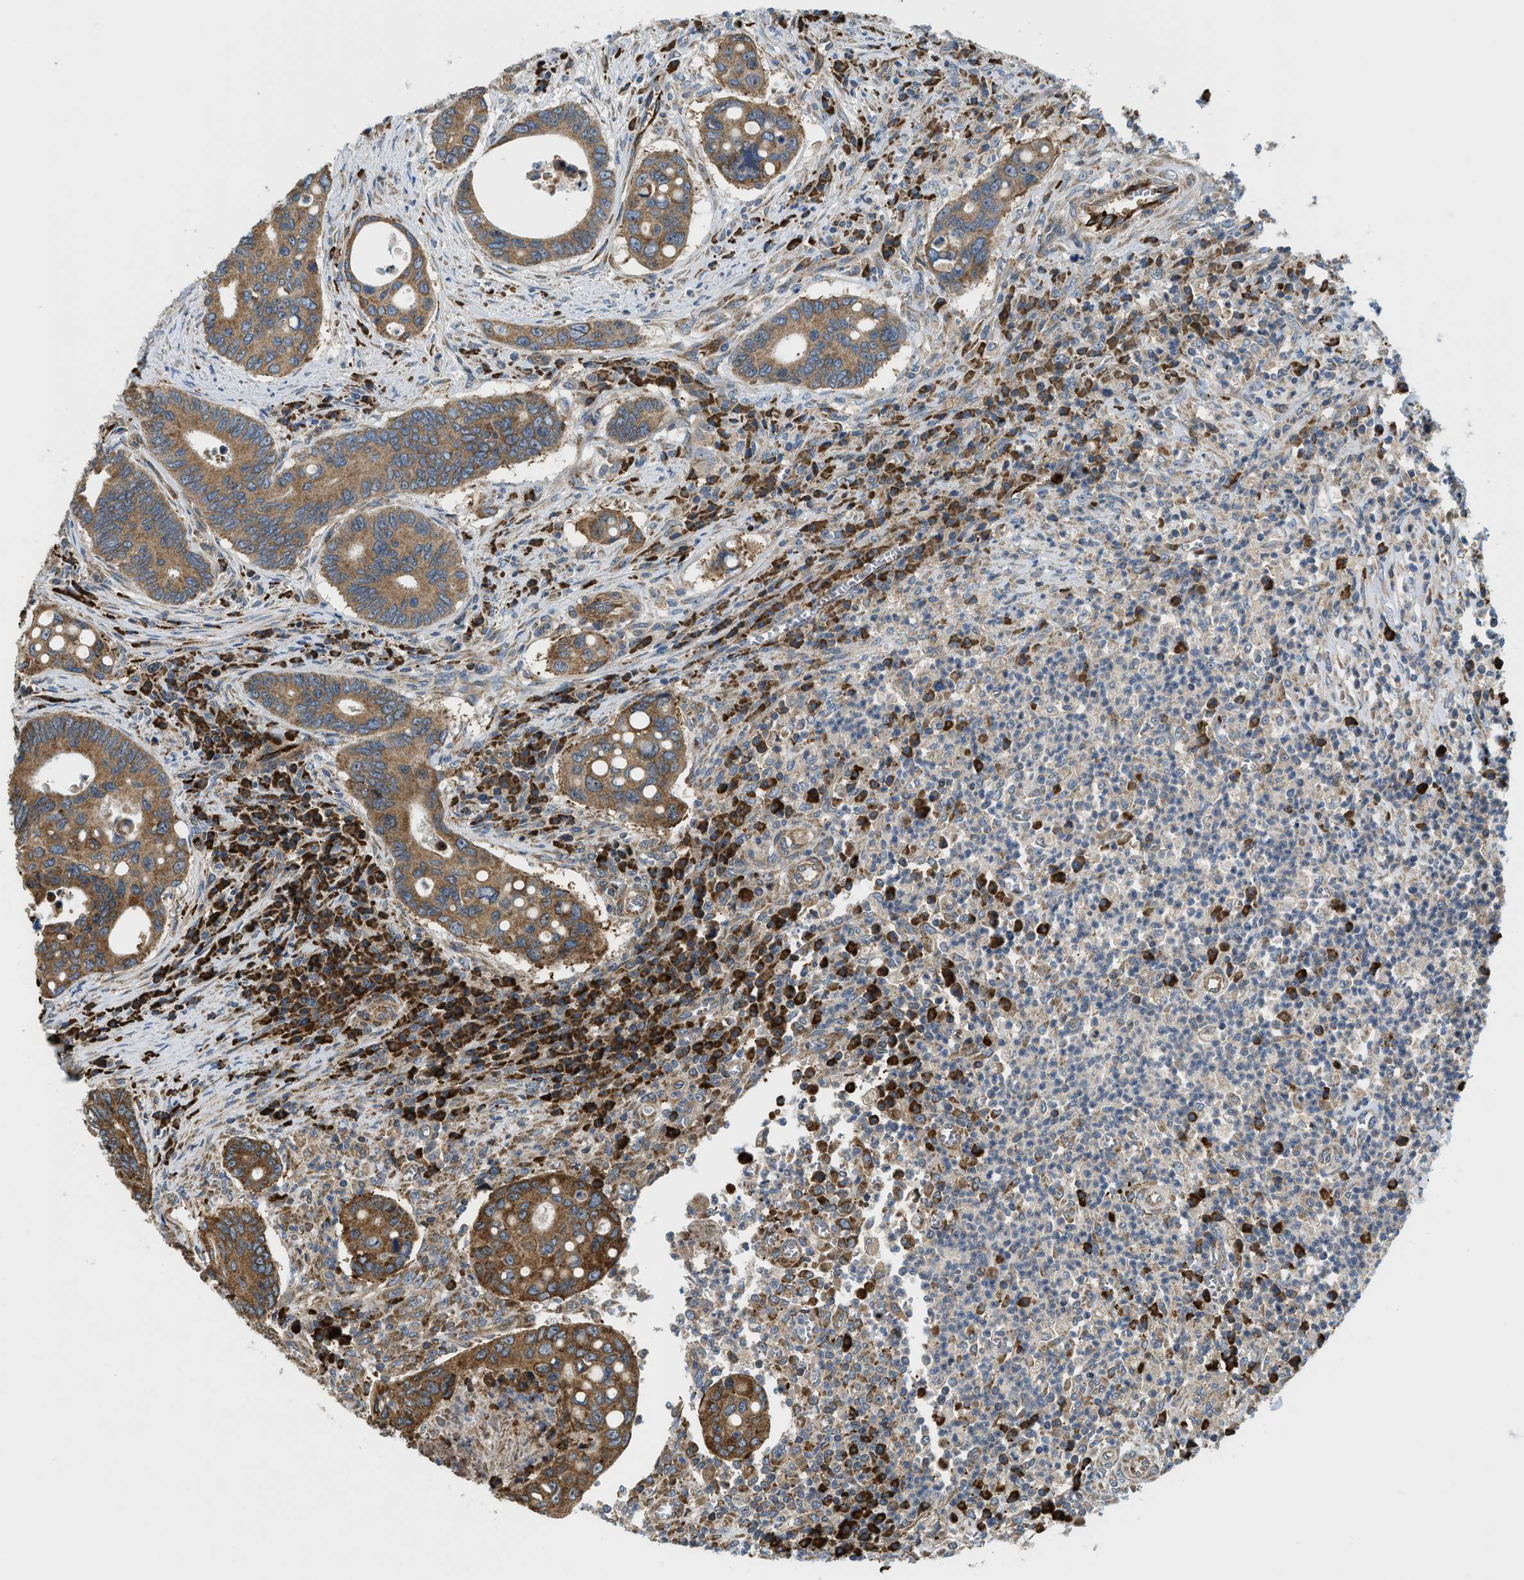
{"staining": {"intensity": "moderate", "quantity": ">75%", "location": "cytoplasmic/membranous"}, "tissue": "colorectal cancer", "cell_type": "Tumor cells", "image_type": "cancer", "snomed": [{"axis": "morphology", "description": "Inflammation, NOS"}, {"axis": "morphology", "description": "Adenocarcinoma, NOS"}, {"axis": "topography", "description": "Colon"}], "caption": "IHC of human colorectal cancer shows medium levels of moderate cytoplasmic/membranous expression in approximately >75% of tumor cells.", "gene": "CSPG4", "patient": {"sex": "male", "age": 72}}